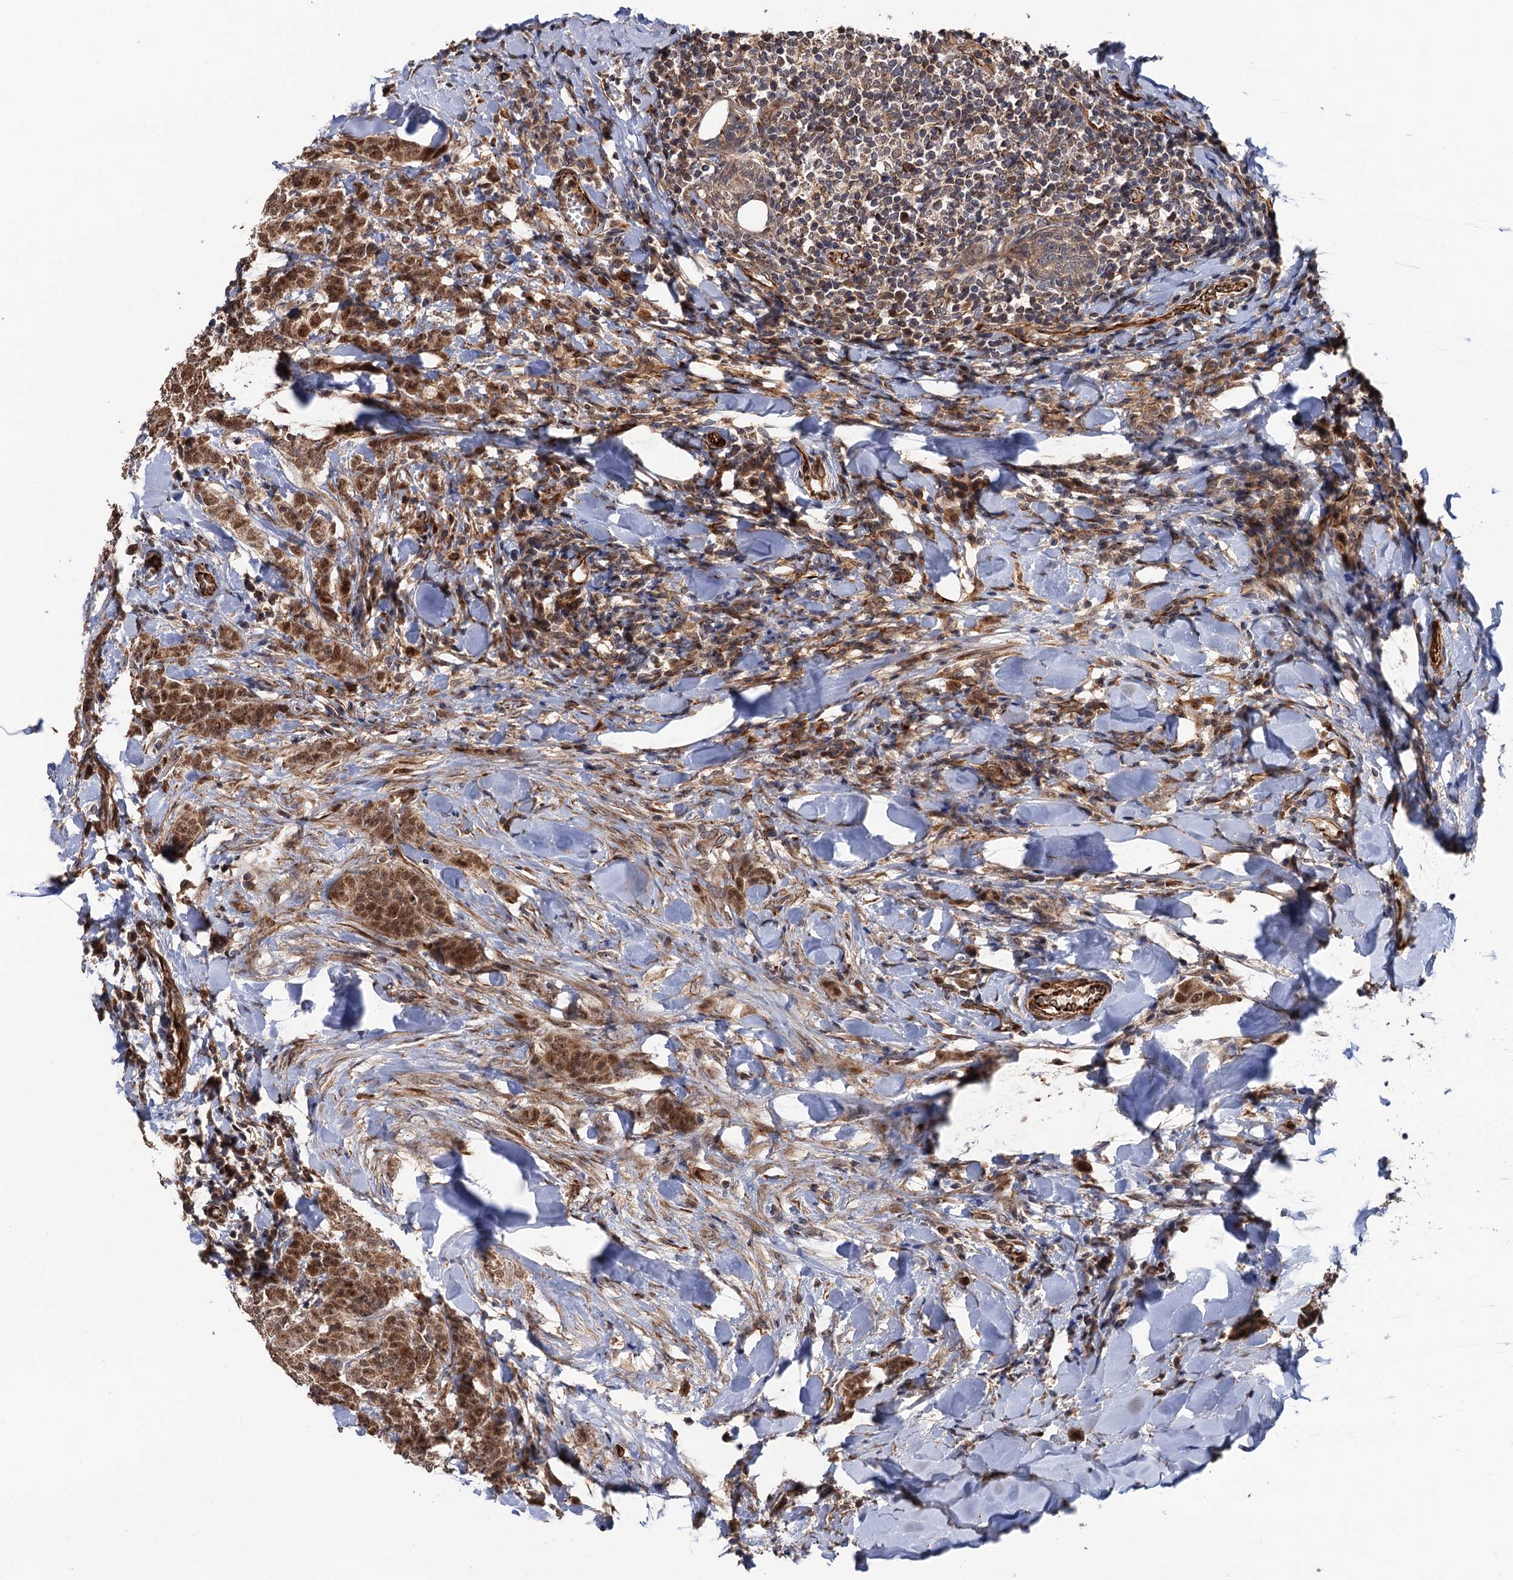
{"staining": {"intensity": "moderate", "quantity": ">75%", "location": "cytoplasmic/membranous,nuclear"}, "tissue": "breast cancer", "cell_type": "Tumor cells", "image_type": "cancer", "snomed": [{"axis": "morphology", "description": "Duct carcinoma"}, {"axis": "topography", "description": "Breast"}], "caption": "A brown stain highlights moderate cytoplasmic/membranous and nuclear expression of a protein in breast cancer tumor cells.", "gene": "FSIP1", "patient": {"sex": "female", "age": 40}}